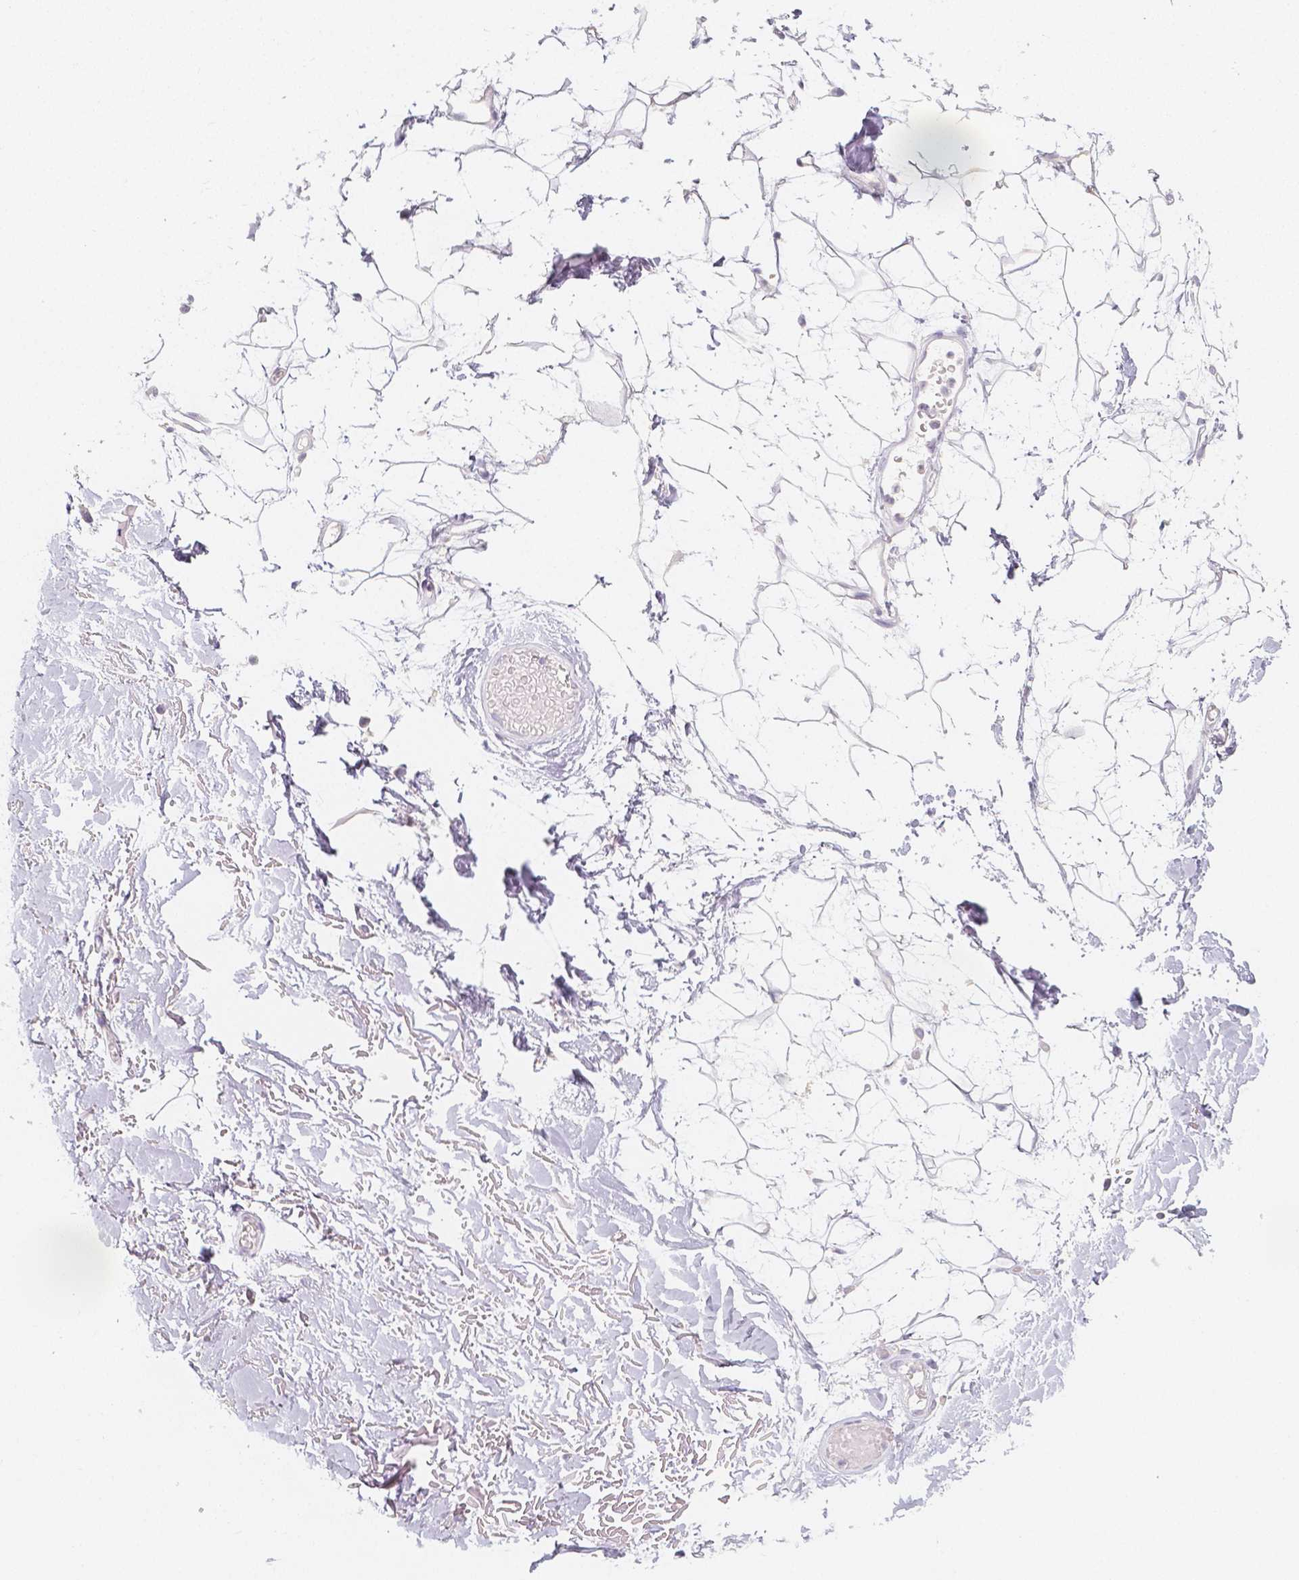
{"staining": {"intensity": "negative", "quantity": "none", "location": "none"}, "tissue": "adipose tissue", "cell_type": "Adipocytes", "image_type": "normal", "snomed": [{"axis": "morphology", "description": "Normal tissue, NOS"}, {"axis": "topography", "description": "Anal"}, {"axis": "topography", "description": "Peripheral nerve tissue"}], "caption": "This is an IHC micrograph of benign adipose tissue. There is no positivity in adipocytes.", "gene": "BATF", "patient": {"sex": "male", "age": 78}}